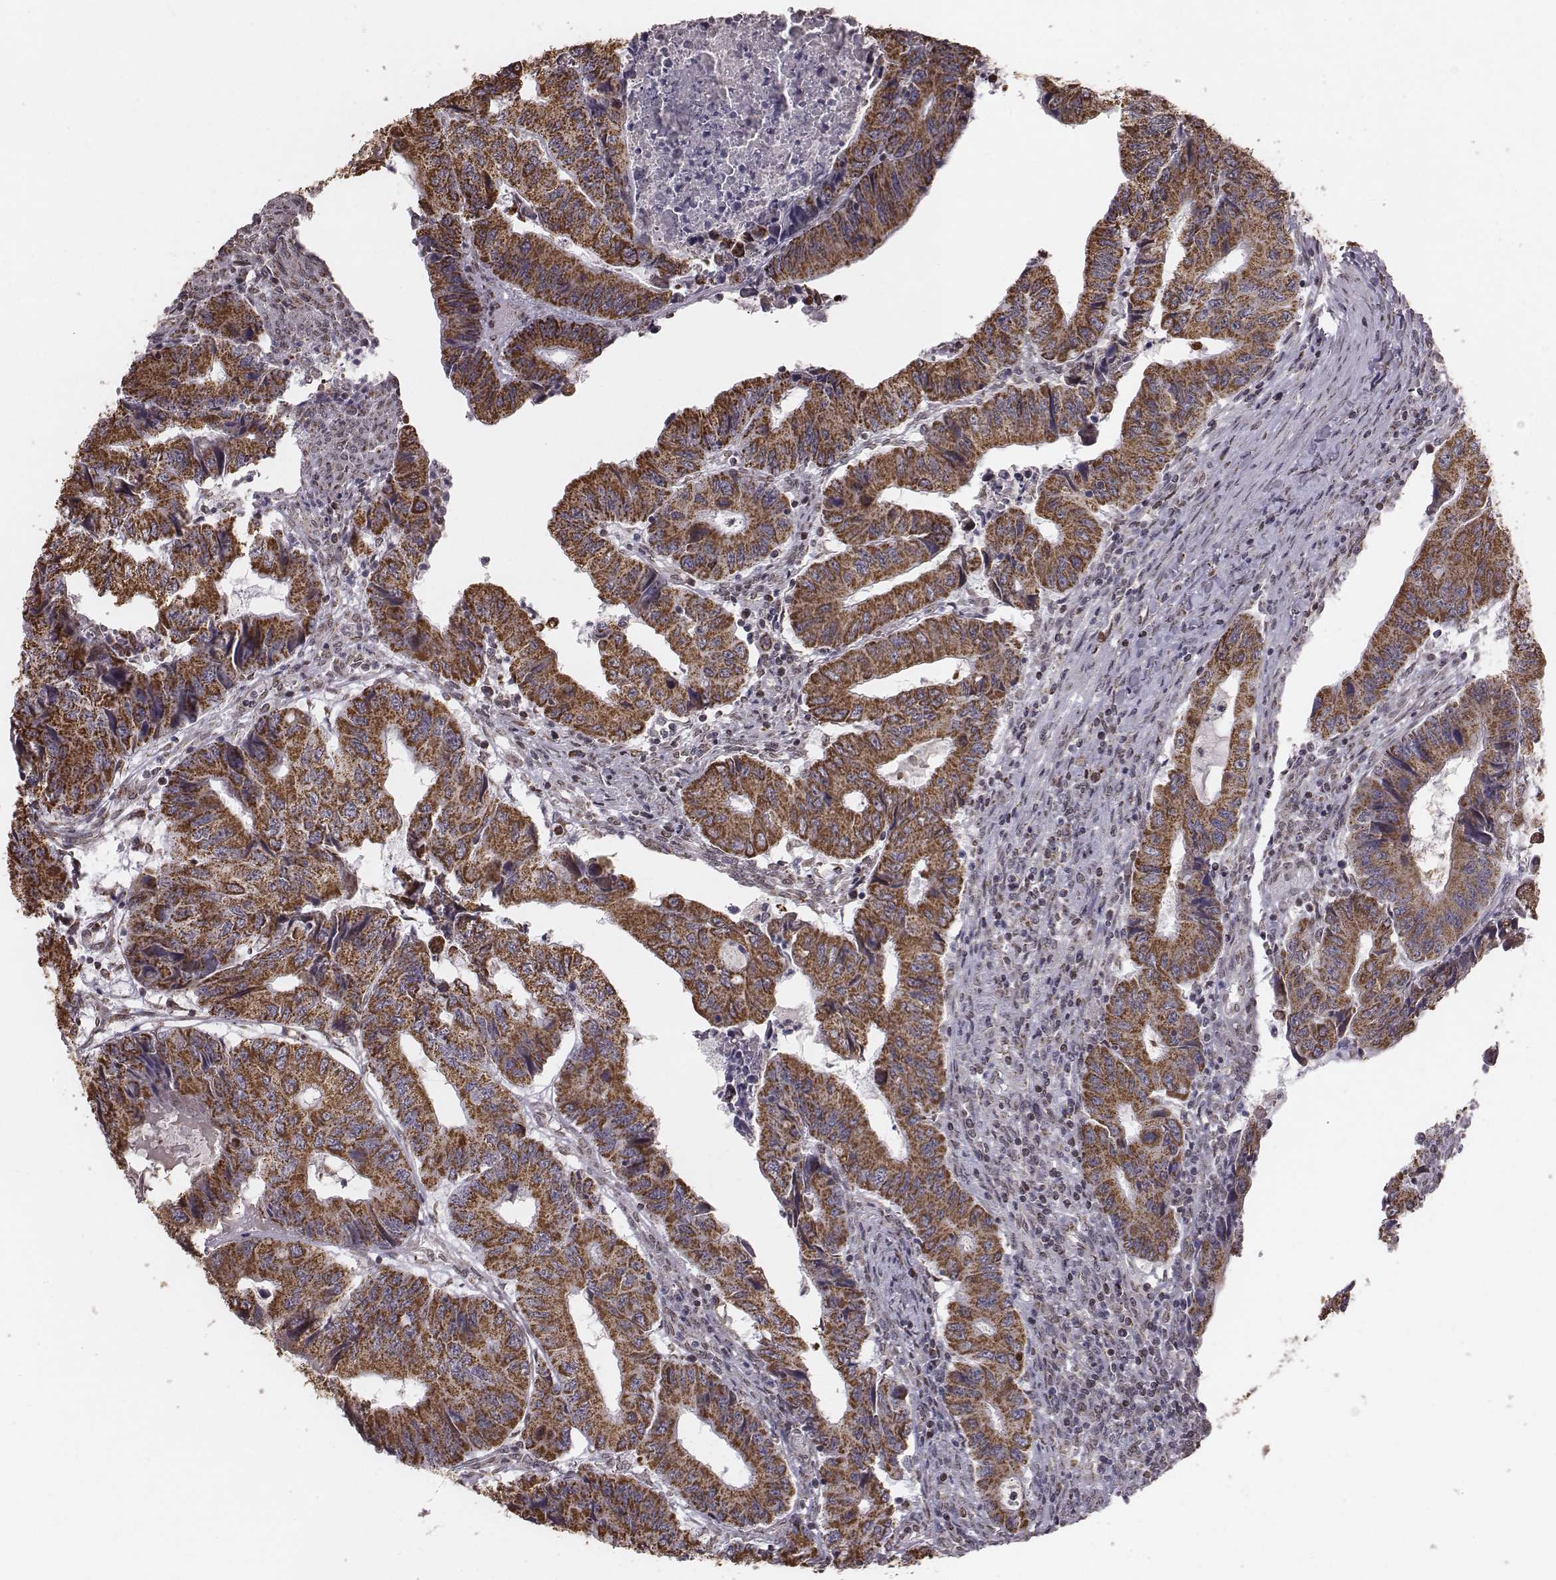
{"staining": {"intensity": "strong", "quantity": ">75%", "location": "cytoplasmic/membranous"}, "tissue": "colorectal cancer", "cell_type": "Tumor cells", "image_type": "cancer", "snomed": [{"axis": "morphology", "description": "Adenocarcinoma, NOS"}, {"axis": "topography", "description": "Colon"}], "caption": "Adenocarcinoma (colorectal) stained with IHC shows strong cytoplasmic/membranous staining in about >75% of tumor cells. (DAB = brown stain, brightfield microscopy at high magnification).", "gene": "ACOT2", "patient": {"sex": "male", "age": 53}}